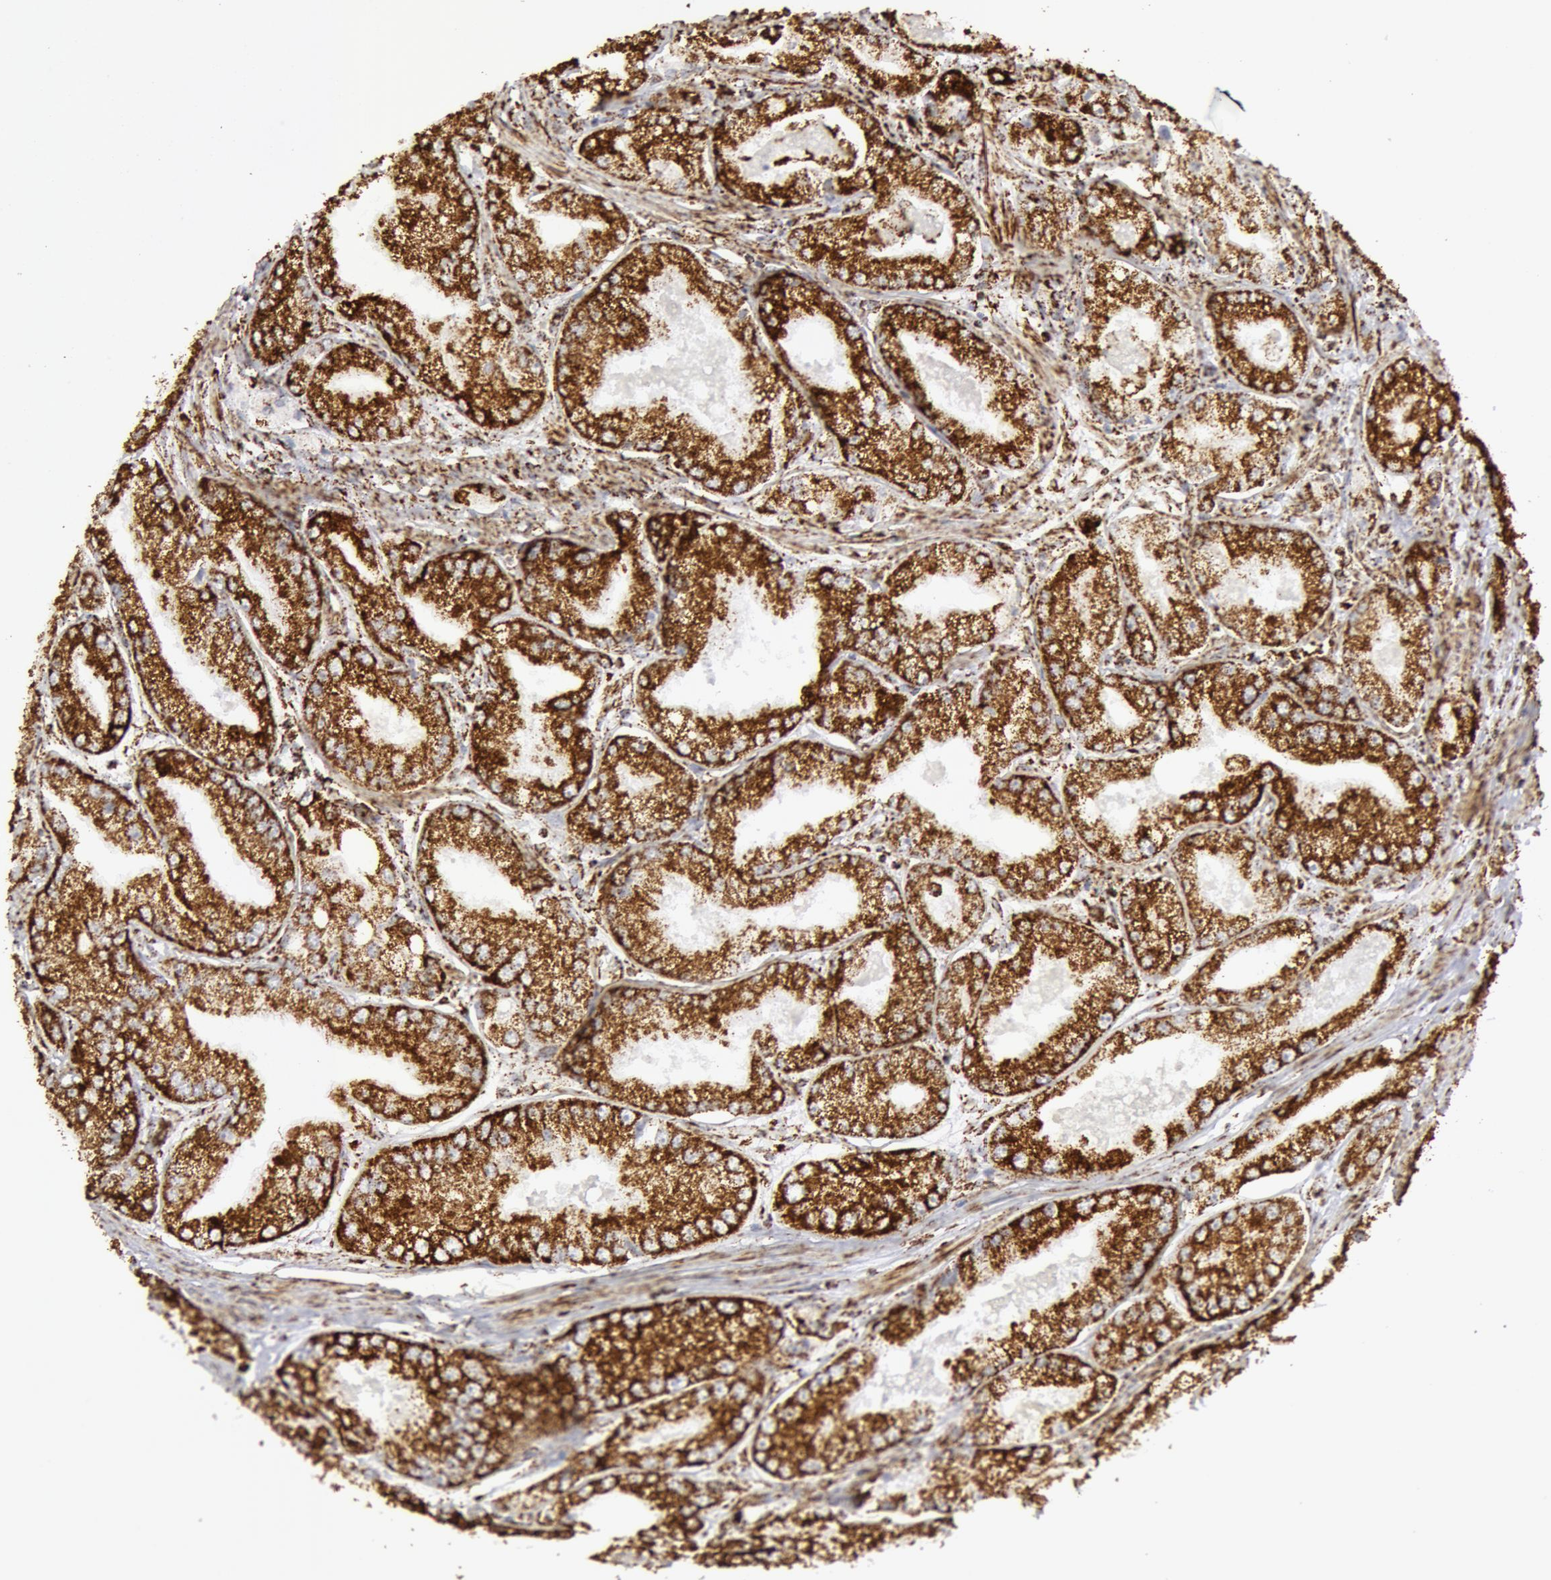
{"staining": {"intensity": "strong", "quantity": ">75%", "location": "cytoplasmic/membranous"}, "tissue": "prostate cancer", "cell_type": "Tumor cells", "image_type": "cancer", "snomed": [{"axis": "morphology", "description": "Adenocarcinoma, Medium grade"}, {"axis": "topography", "description": "Prostate"}], "caption": "Strong cytoplasmic/membranous staining is seen in approximately >75% of tumor cells in prostate medium-grade adenocarcinoma.", "gene": "ATP5F1B", "patient": {"sex": "male", "age": 72}}